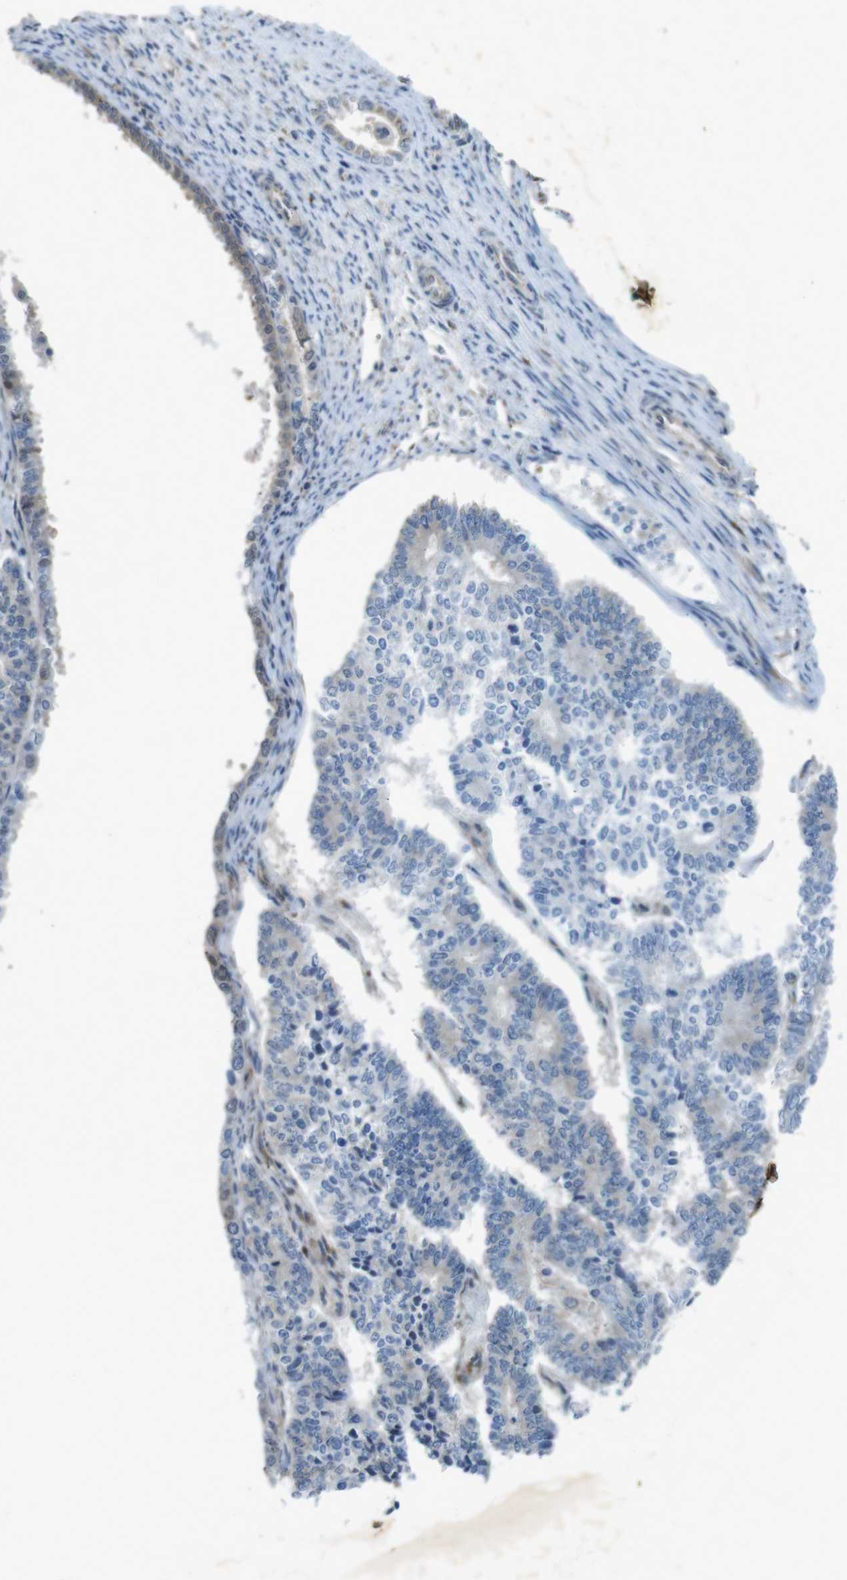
{"staining": {"intensity": "weak", "quantity": "<25%", "location": "cytoplasmic/membranous"}, "tissue": "endometrial cancer", "cell_type": "Tumor cells", "image_type": "cancer", "snomed": [{"axis": "morphology", "description": "Adenocarcinoma, NOS"}, {"axis": "topography", "description": "Endometrium"}], "caption": "Immunohistochemistry (IHC) image of human endometrial cancer (adenocarcinoma) stained for a protein (brown), which displays no expression in tumor cells.", "gene": "FLCN", "patient": {"sex": "female", "age": 70}}